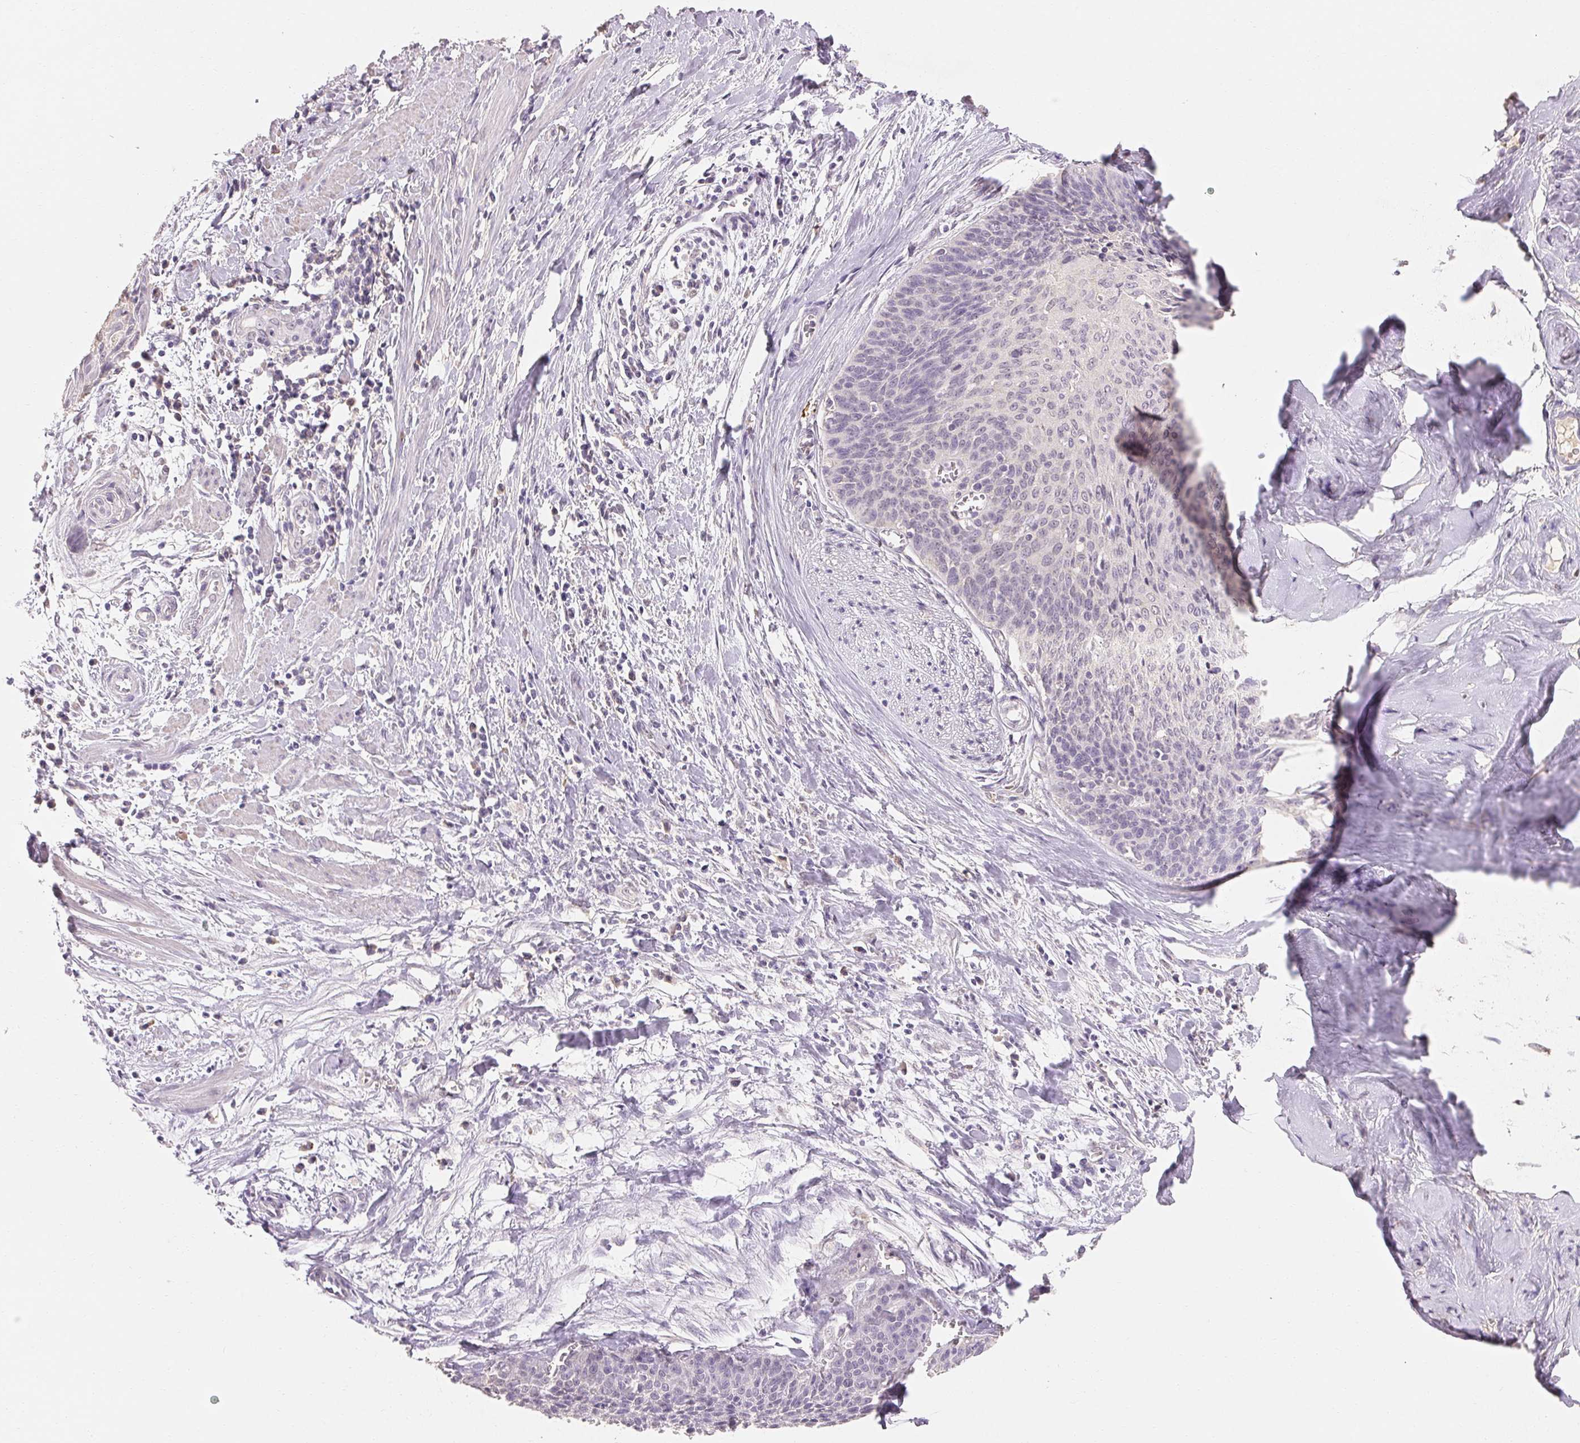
{"staining": {"intensity": "negative", "quantity": "none", "location": "none"}, "tissue": "cervical cancer", "cell_type": "Tumor cells", "image_type": "cancer", "snomed": [{"axis": "morphology", "description": "Squamous cell carcinoma, NOS"}, {"axis": "topography", "description": "Cervix"}], "caption": "Tumor cells show no significant protein staining in cervical squamous cell carcinoma.", "gene": "MAP7D2", "patient": {"sex": "female", "age": 55}}